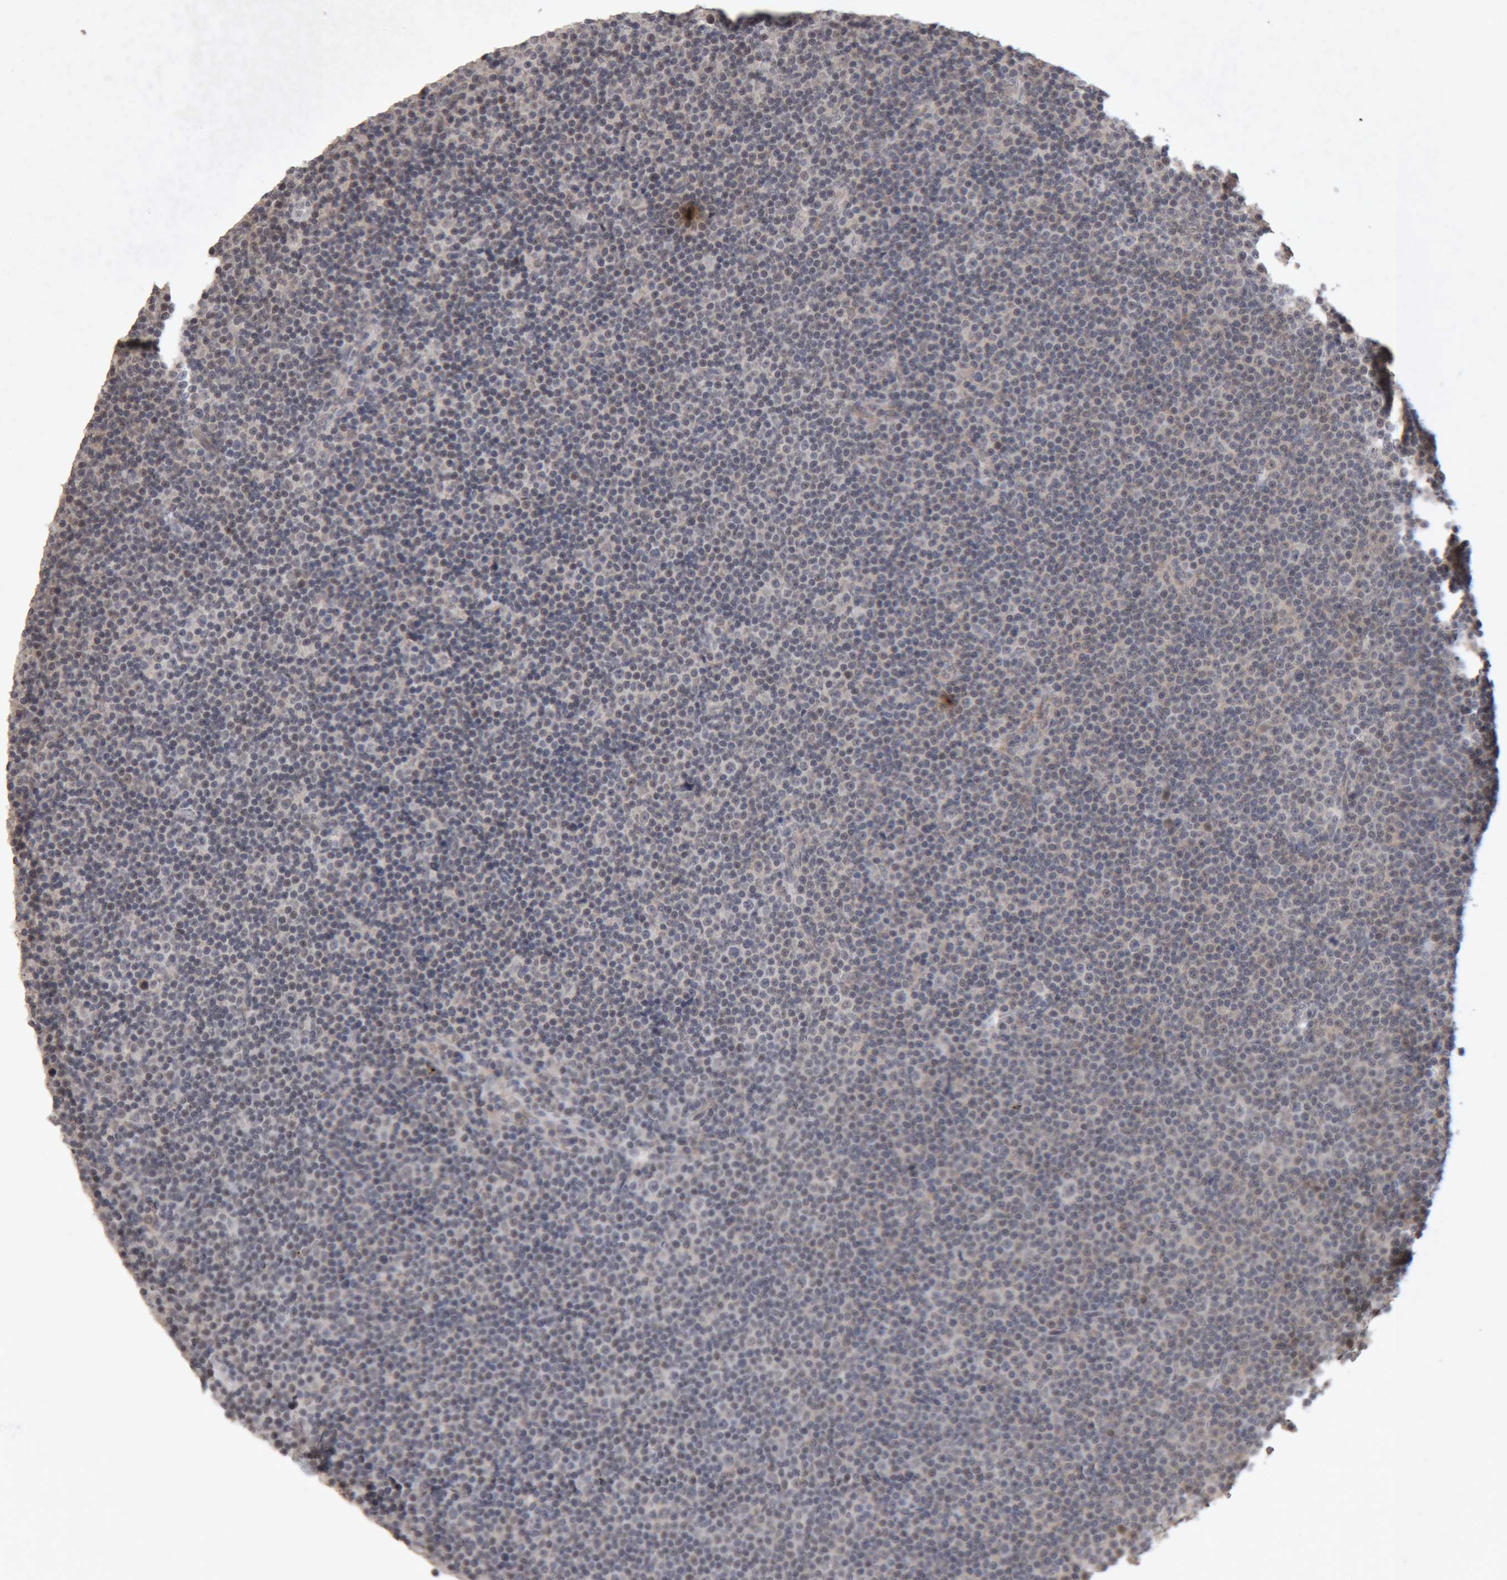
{"staining": {"intensity": "negative", "quantity": "none", "location": "none"}, "tissue": "lymphoma", "cell_type": "Tumor cells", "image_type": "cancer", "snomed": [{"axis": "morphology", "description": "Malignant lymphoma, non-Hodgkin's type, Low grade"}, {"axis": "topography", "description": "Lymph node"}], "caption": "Protein analysis of malignant lymphoma, non-Hodgkin's type (low-grade) exhibits no significant positivity in tumor cells.", "gene": "MEP1A", "patient": {"sex": "female", "age": 67}}